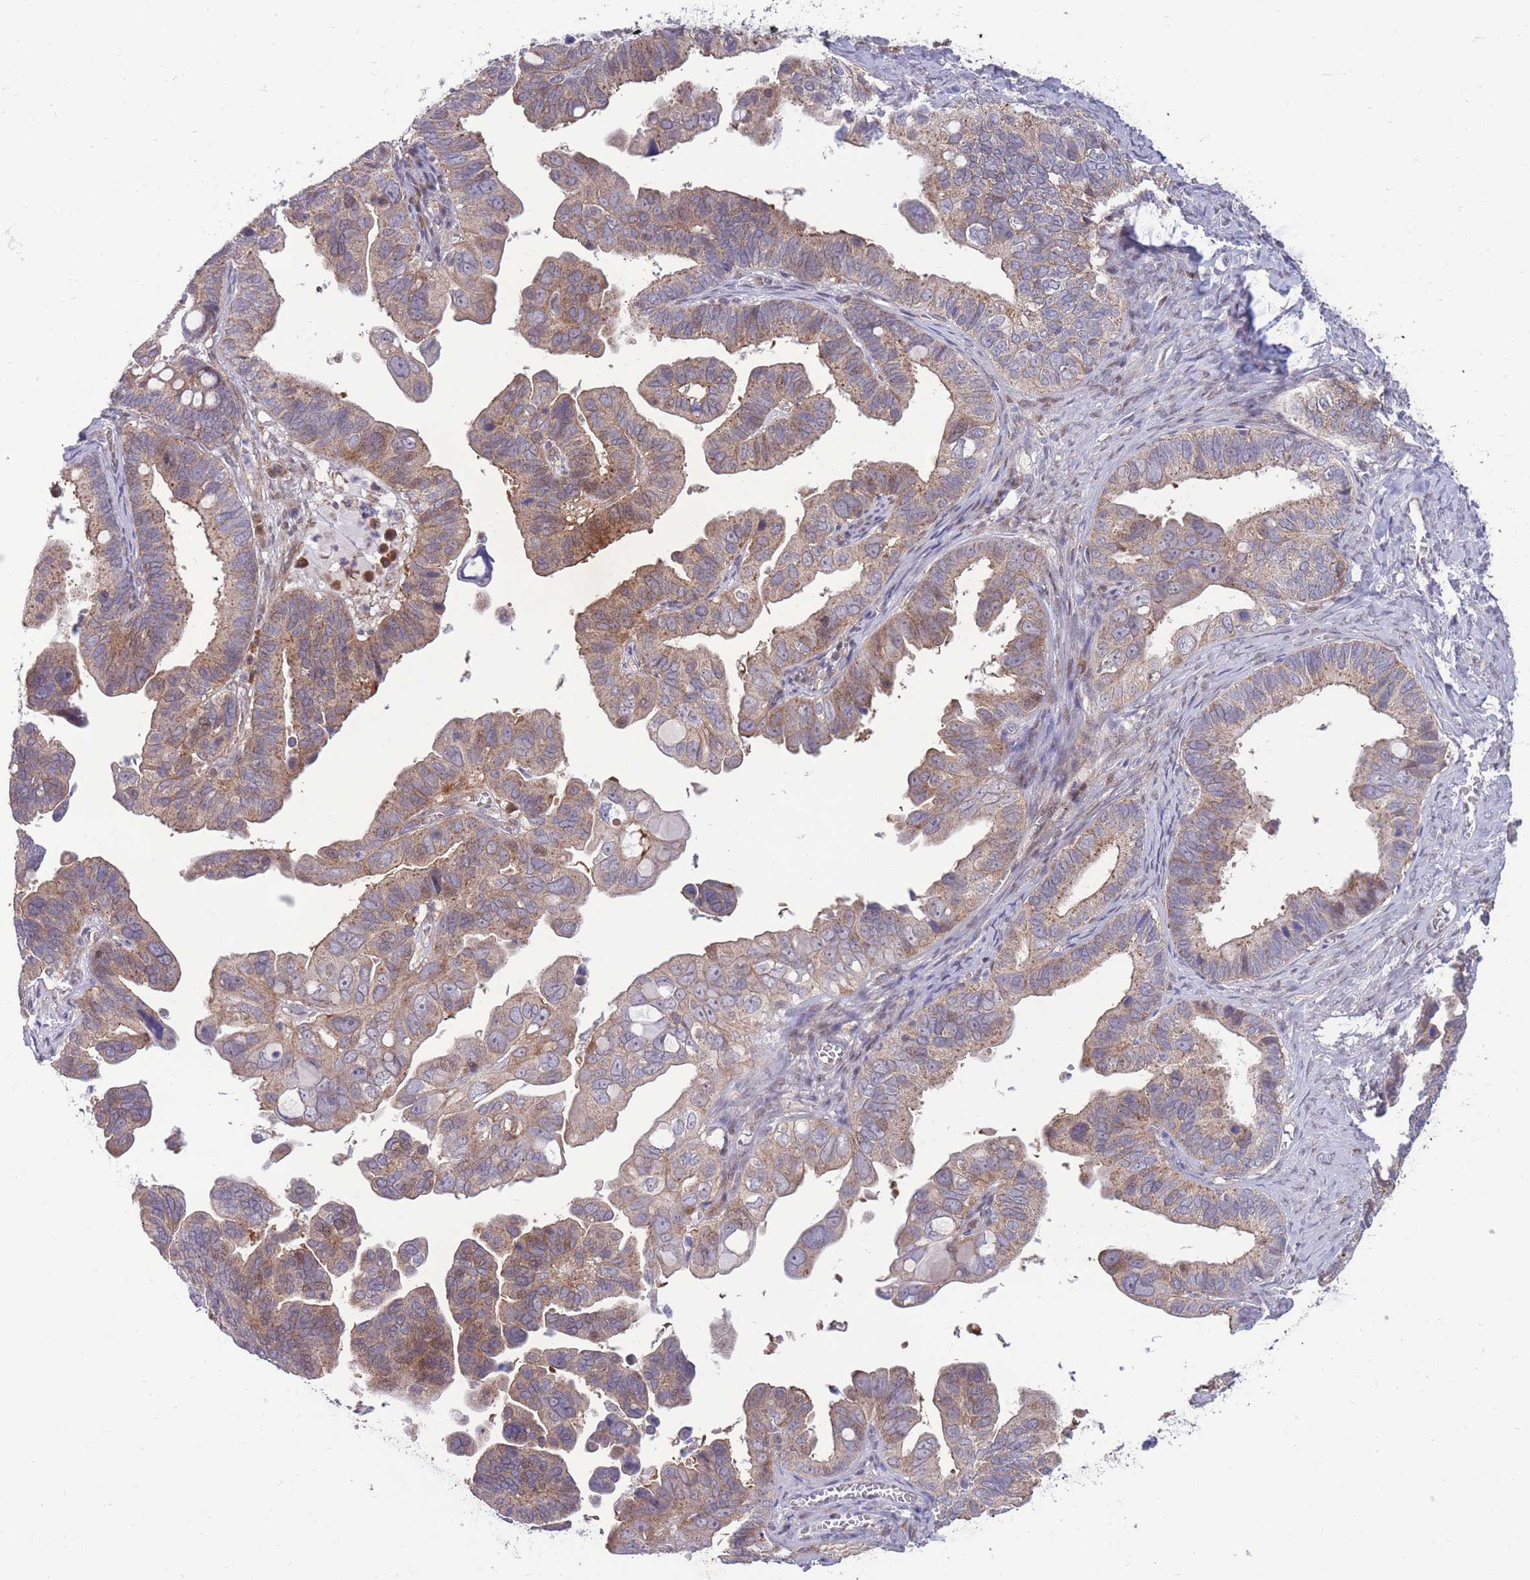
{"staining": {"intensity": "moderate", "quantity": ">75%", "location": "cytoplasmic/membranous"}, "tissue": "ovarian cancer", "cell_type": "Tumor cells", "image_type": "cancer", "snomed": [{"axis": "morphology", "description": "Cystadenocarcinoma, serous, NOS"}, {"axis": "topography", "description": "Ovary"}], "caption": "Human serous cystadenocarcinoma (ovarian) stained for a protein (brown) displays moderate cytoplasmic/membranous positive expression in approximately >75% of tumor cells.", "gene": "RIC8A", "patient": {"sex": "female", "age": 56}}